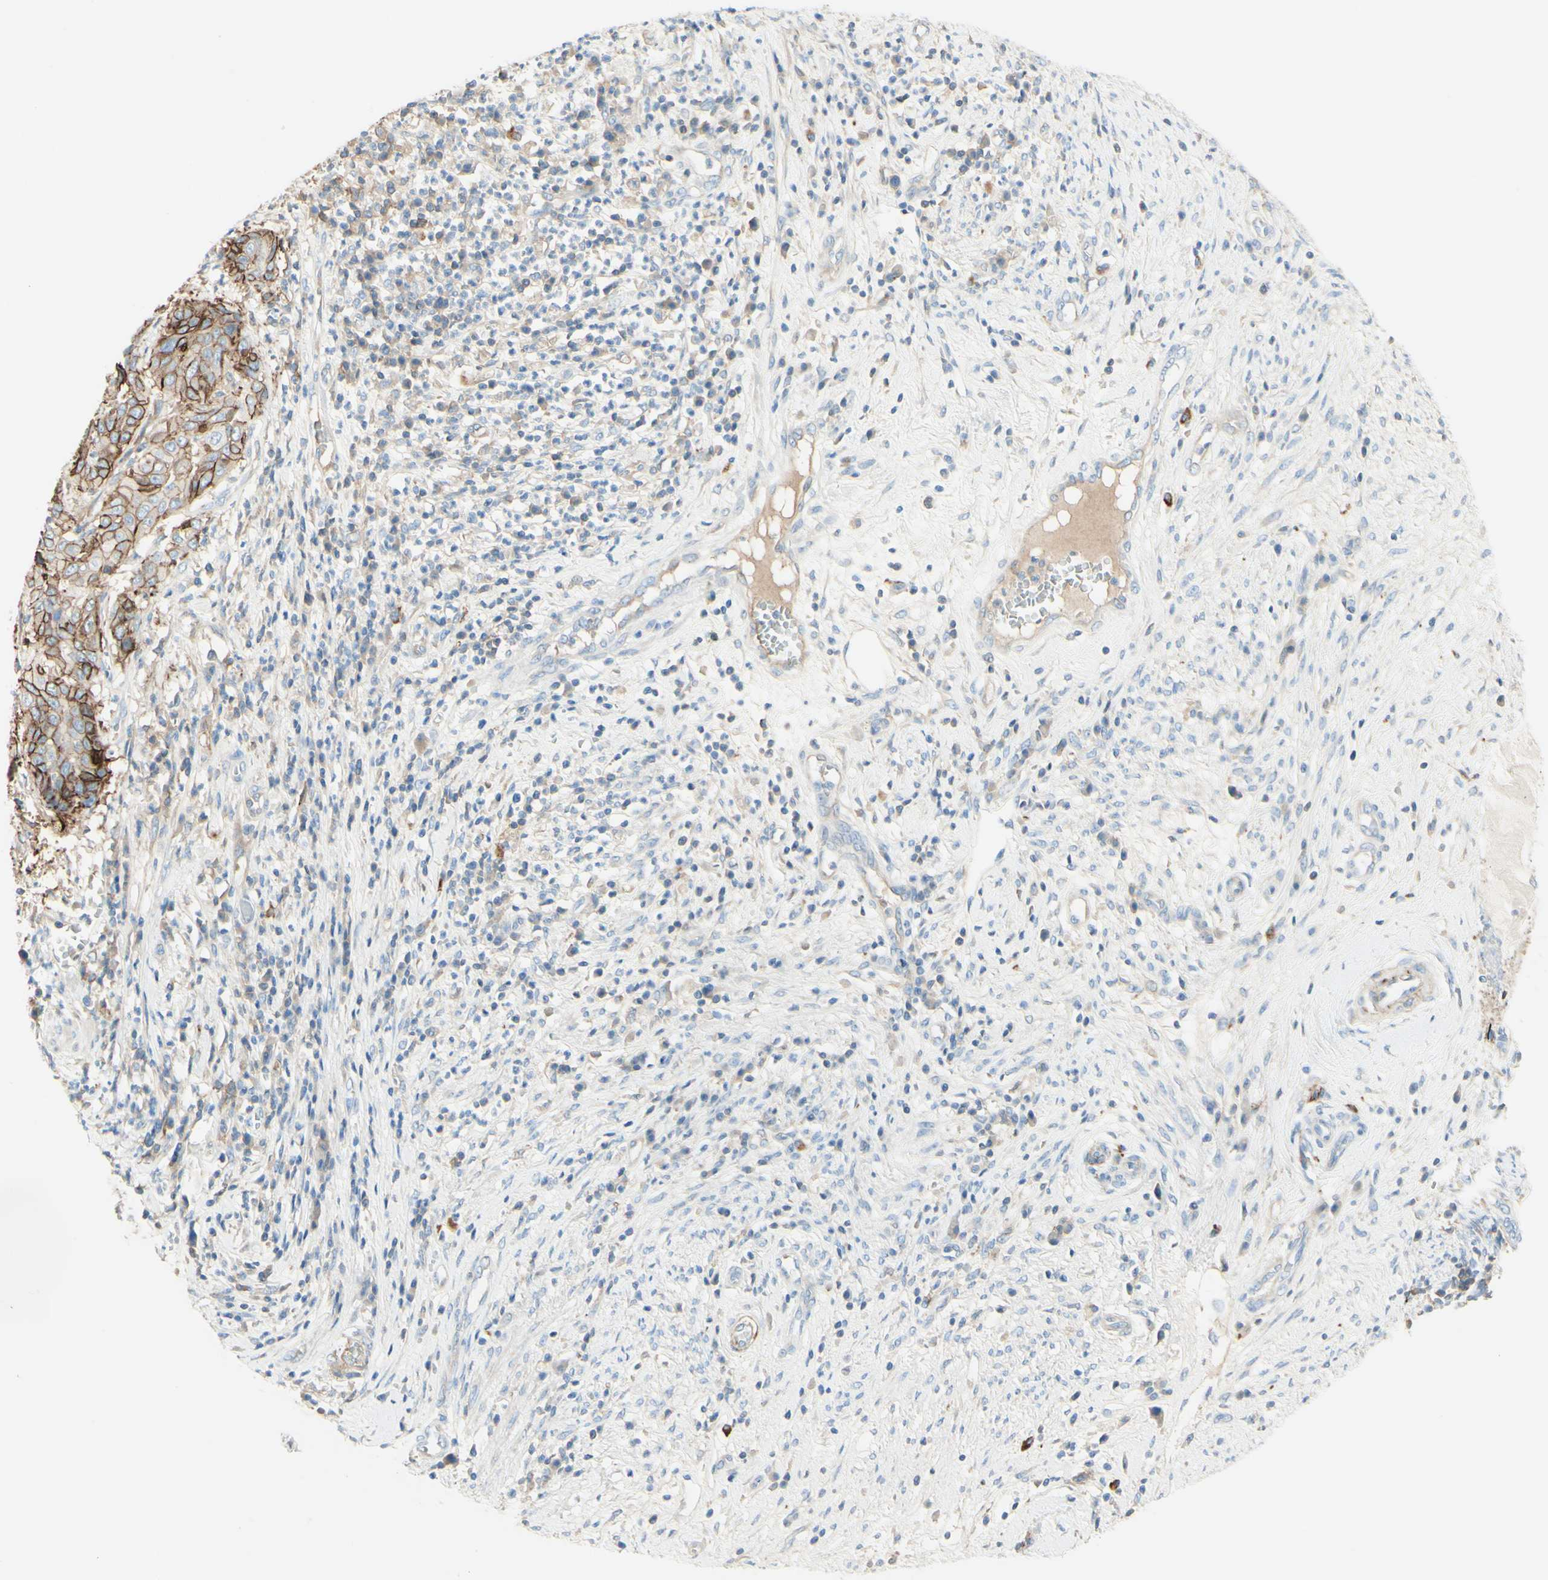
{"staining": {"intensity": "moderate", "quantity": ">75%", "location": "cytoplasmic/membranous"}, "tissue": "cervical cancer", "cell_type": "Tumor cells", "image_type": "cancer", "snomed": [{"axis": "morphology", "description": "Normal tissue, NOS"}, {"axis": "morphology", "description": "Squamous cell carcinoma, NOS"}, {"axis": "topography", "description": "Cervix"}], "caption": "Immunohistochemistry of human cervical squamous cell carcinoma displays medium levels of moderate cytoplasmic/membranous expression in approximately >75% of tumor cells.", "gene": "ALCAM", "patient": {"sex": "female", "age": 39}}